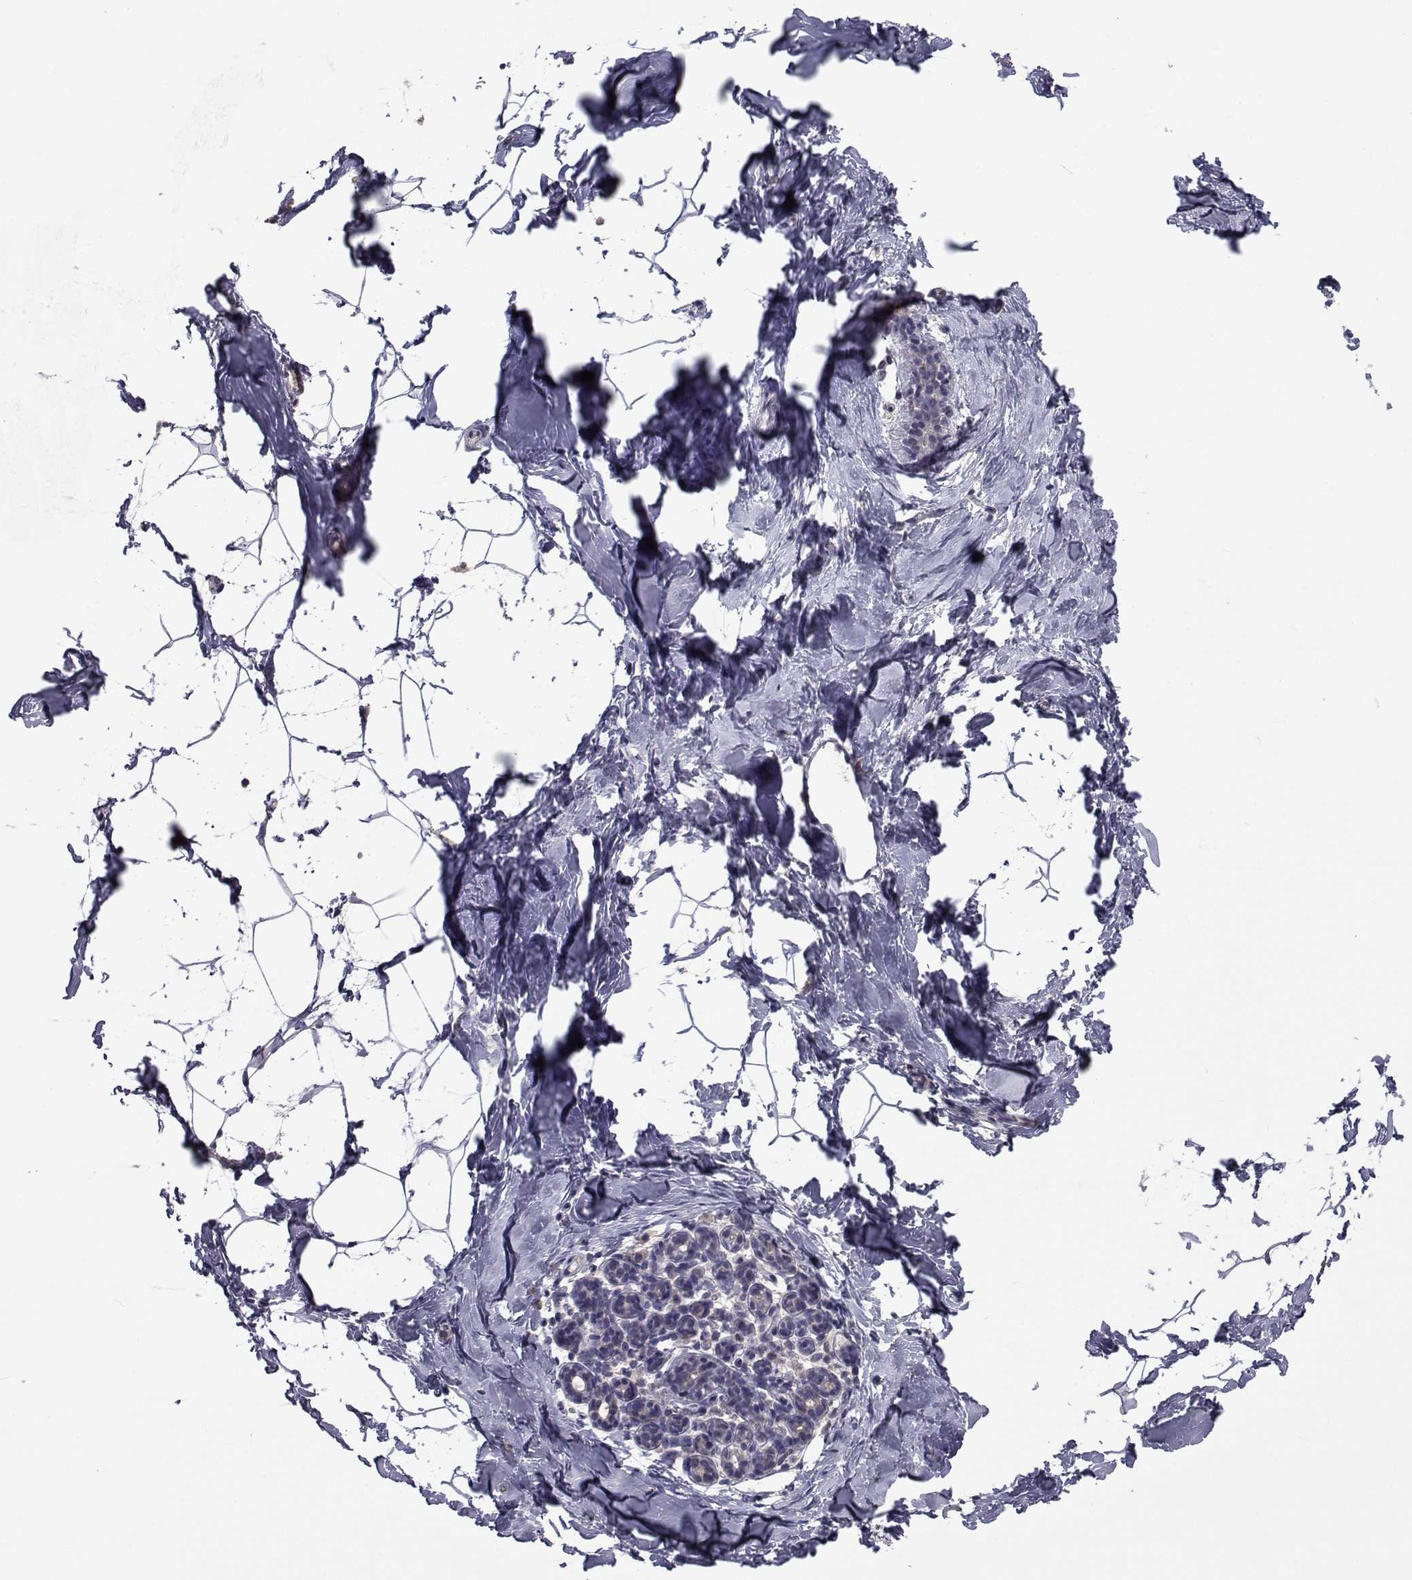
{"staining": {"intensity": "negative", "quantity": "none", "location": "none"}, "tissue": "breast", "cell_type": "Adipocytes", "image_type": "normal", "snomed": [{"axis": "morphology", "description": "Normal tissue, NOS"}, {"axis": "topography", "description": "Breast"}], "caption": "An IHC image of normal breast is shown. There is no staining in adipocytes of breast. (IHC, brightfield microscopy, high magnification).", "gene": "CYP2S1", "patient": {"sex": "female", "age": 32}}